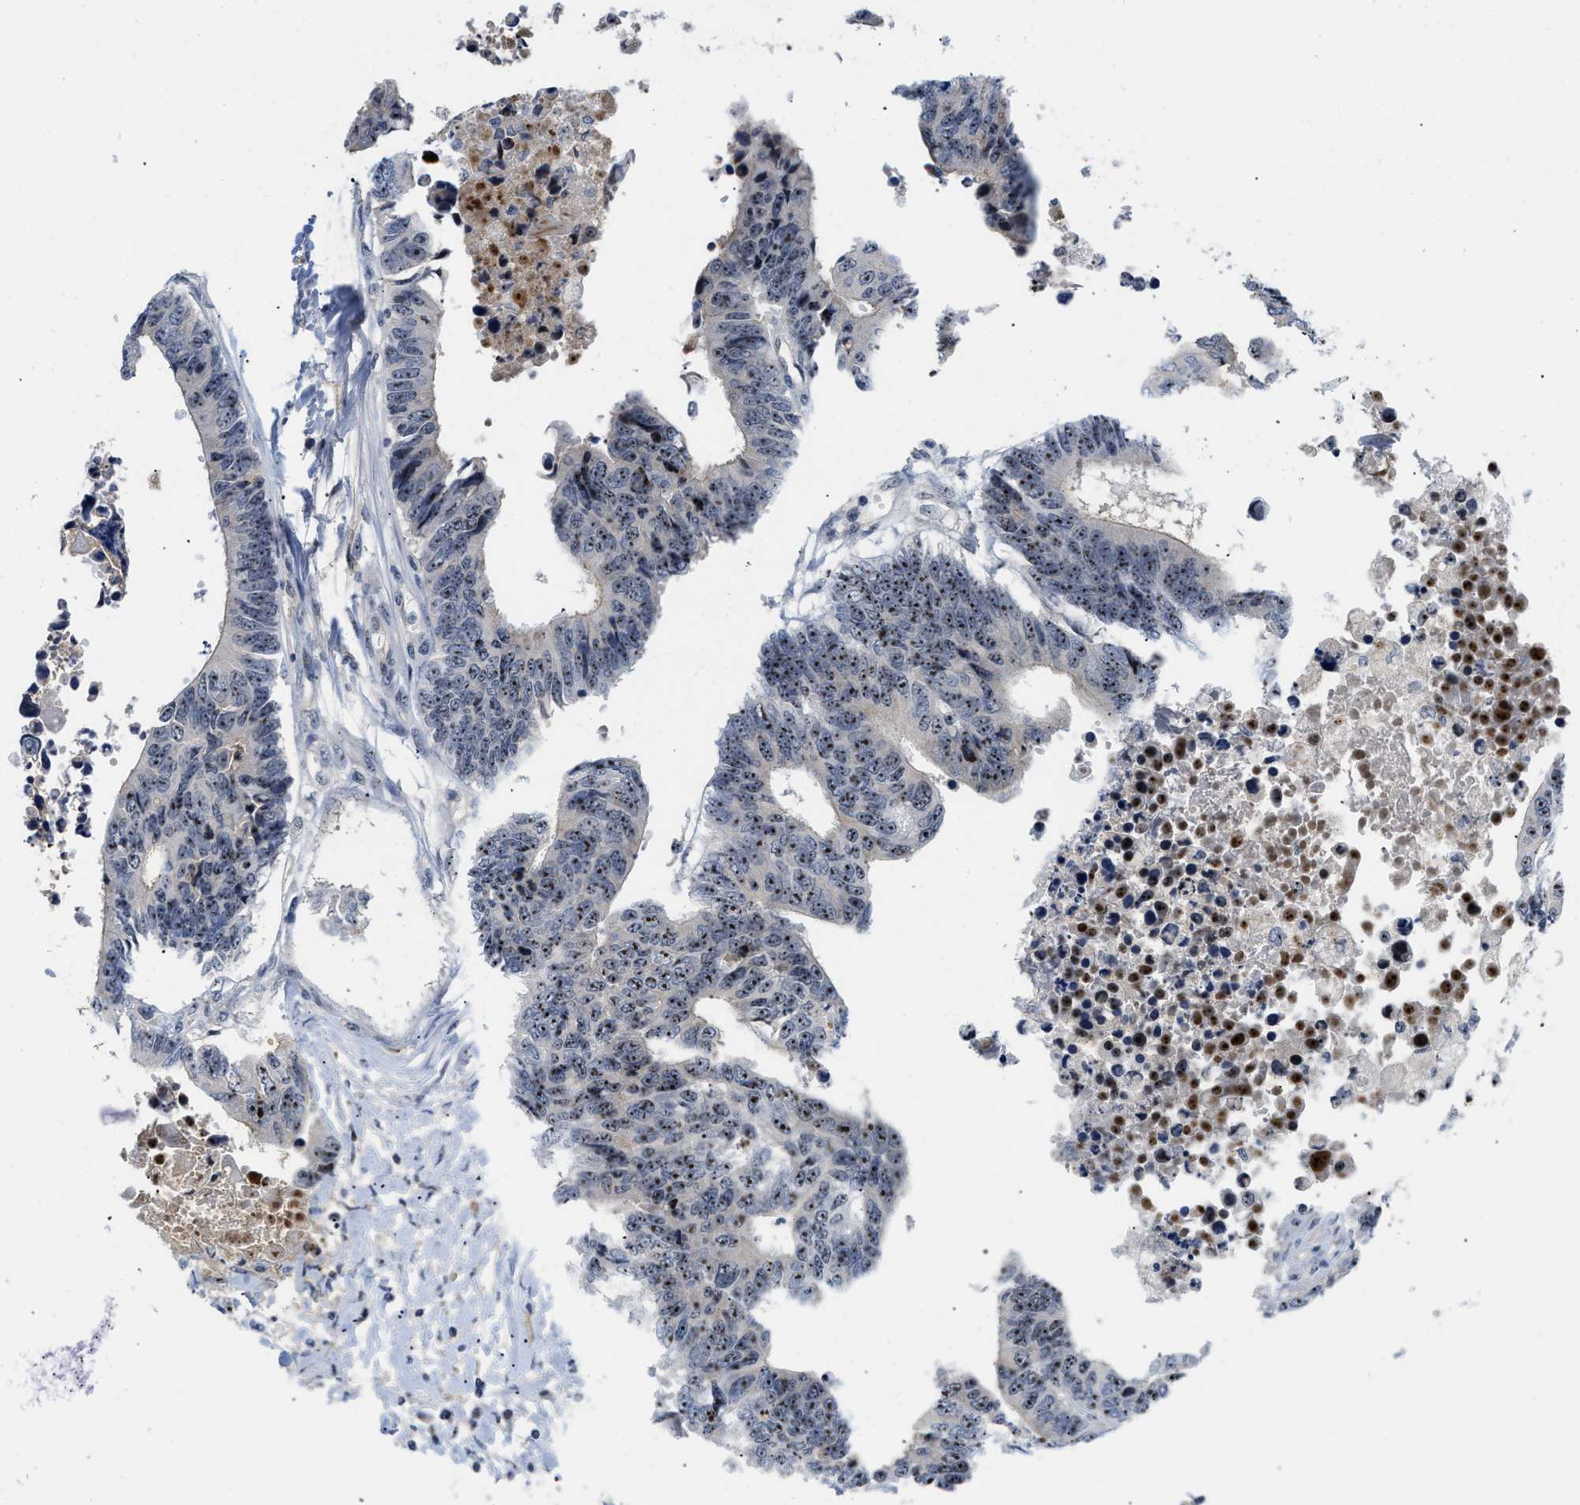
{"staining": {"intensity": "moderate", "quantity": ">75%", "location": "nuclear"}, "tissue": "colorectal cancer", "cell_type": "Tumor cells", "image_type": "cancer", "snomed": [{"axis": "morphology", "description": "Adenocarcinoma, NOS"}, {"axis": "topography", "description": "Rectum"}], "caption": "A histopathology image showing moderate nuclear expression in about >75% of tumor cells in adenocarcinoma (colorectal), as visualized by brown immunohistochemical staining.", "gene": "NOP58", "patient": {"sex": "male", "age": 84}}